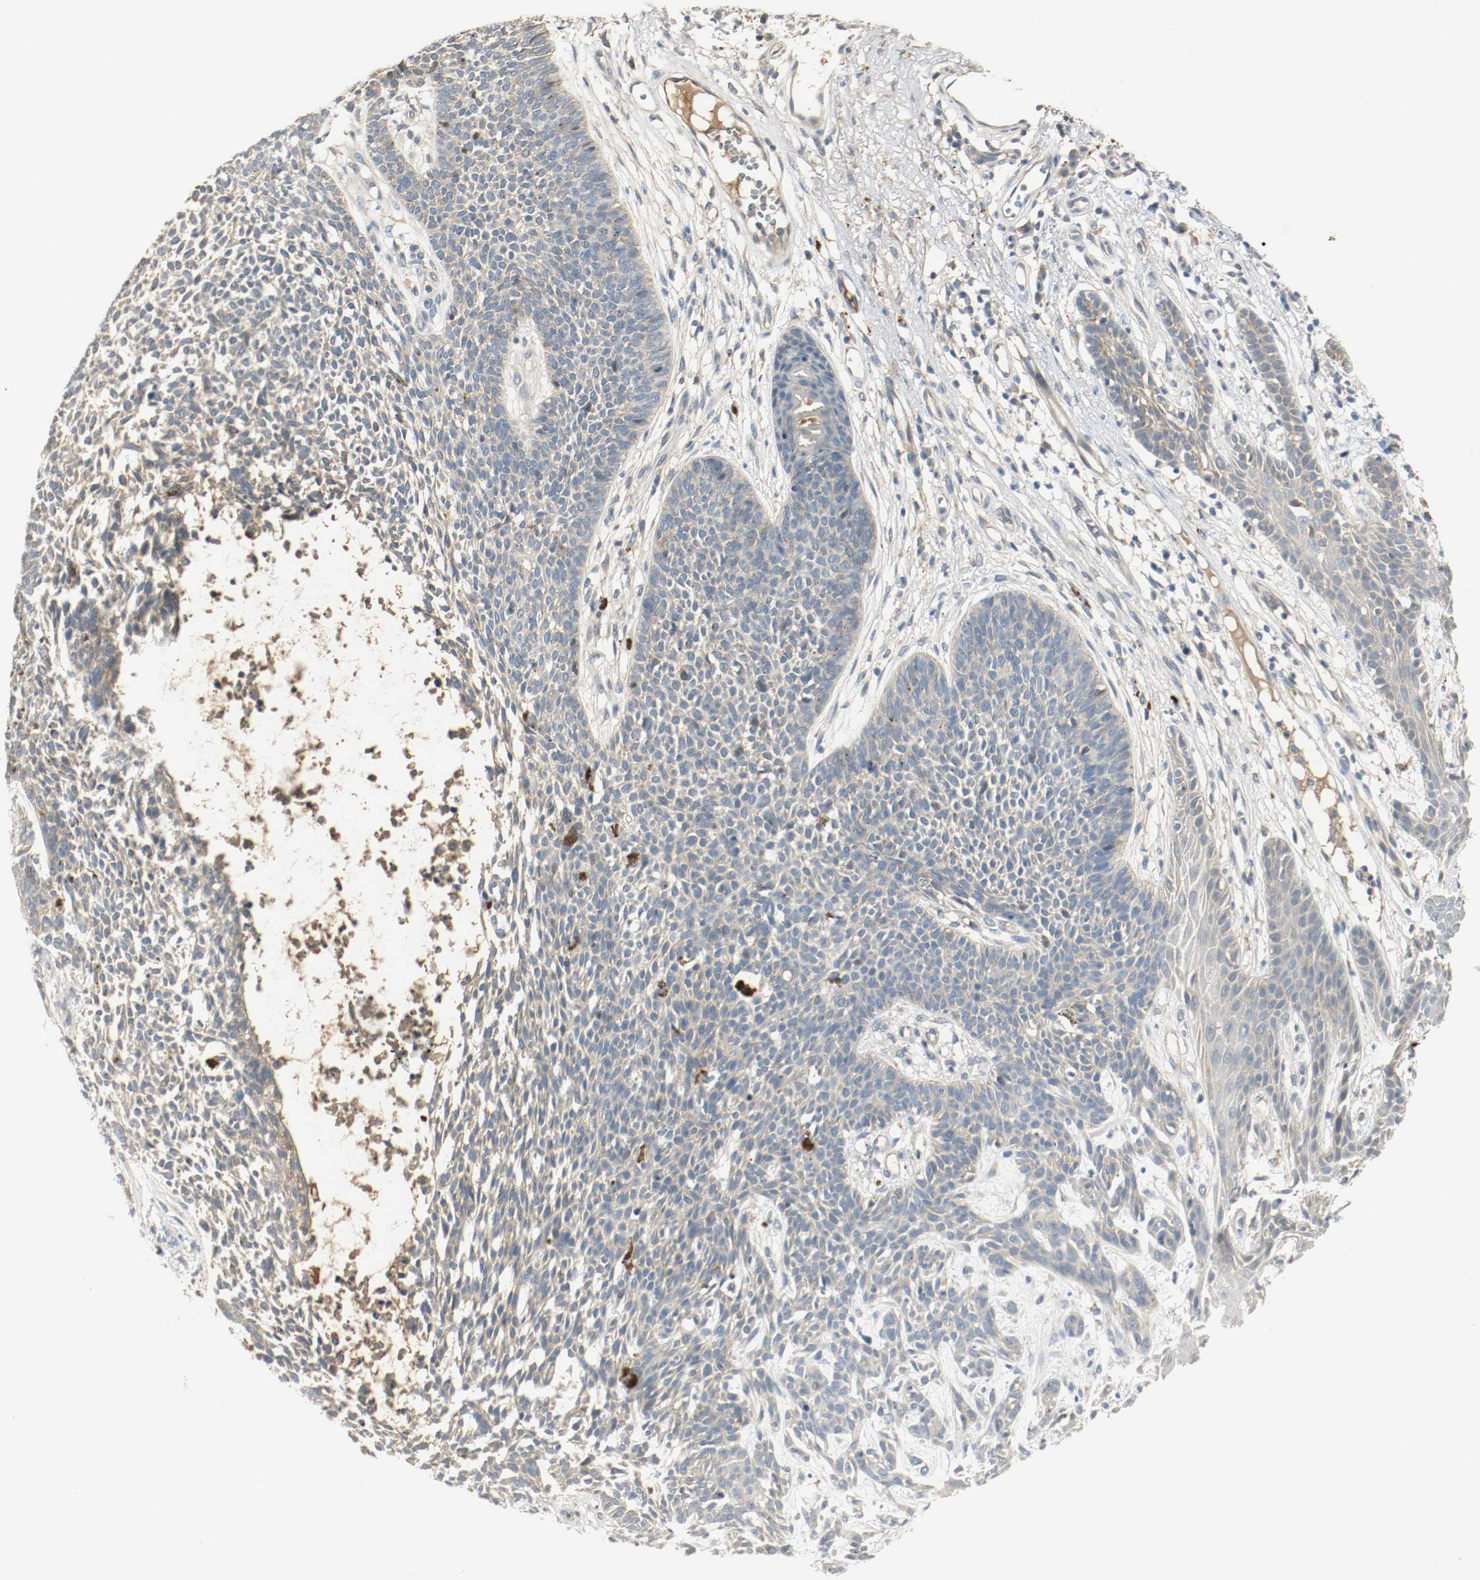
{"staining": {"intensity": "negative", "quantity": "none", "location": "none"}, "tissue": "skin cancer", "cell_type": "Tumor cells", "image_type": "cancer", "snomed": [{"axis": "morphology", "description": "Basal cell carcinoma"}, {"axis": "topography", "description": "Skin"}], "caption": "Immunohistochemistry image of basal cell carcinoma (skin) stained for a protein (brown), which reveals no expression in tumor cells.", "gene": "MELTF", "patient": {"sex": "female", "age": 84}}